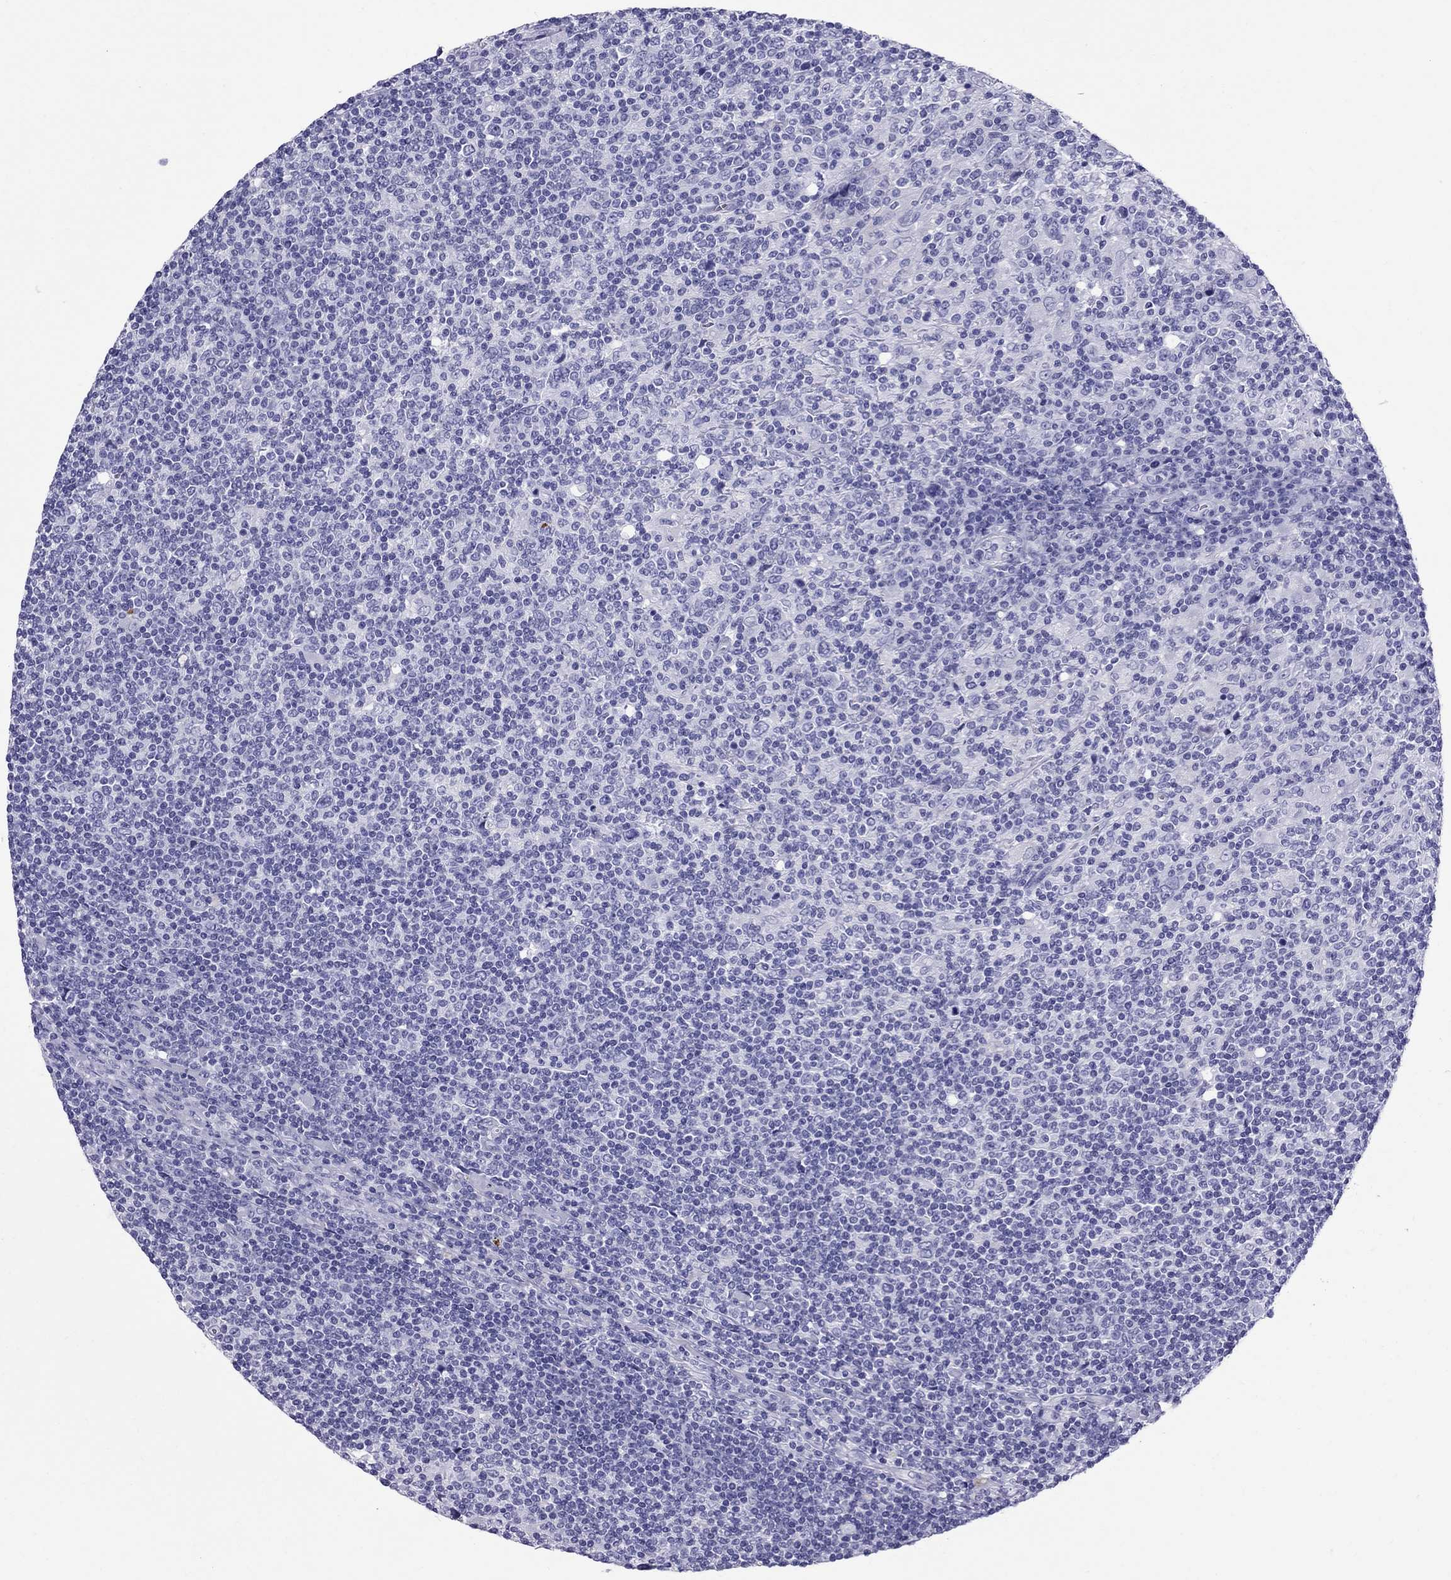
{"staining": {"intensity": "negative", "quantity": "none", "location": "none"}, "tissue": "lymphoma", "cell_type": "Tumor cells", "image_type": "cancer", "snomed": [{"axis": "morphology", "description": "Hodgkin's disease, NOS"}, {"axis": "topography", "description": "Lymph node"}], "caption": "A photomicrograph of human lymphoma is negative for staining in tumor cells. (Stains: DAB (3,3'-diaminobenzidine) immunohistochemistry with hematoxylin counter stain, Microscopy: brightfield microscopy at high magnification).", "gene": "SCART1", "patient": {"sex": "male", "age": 40}}